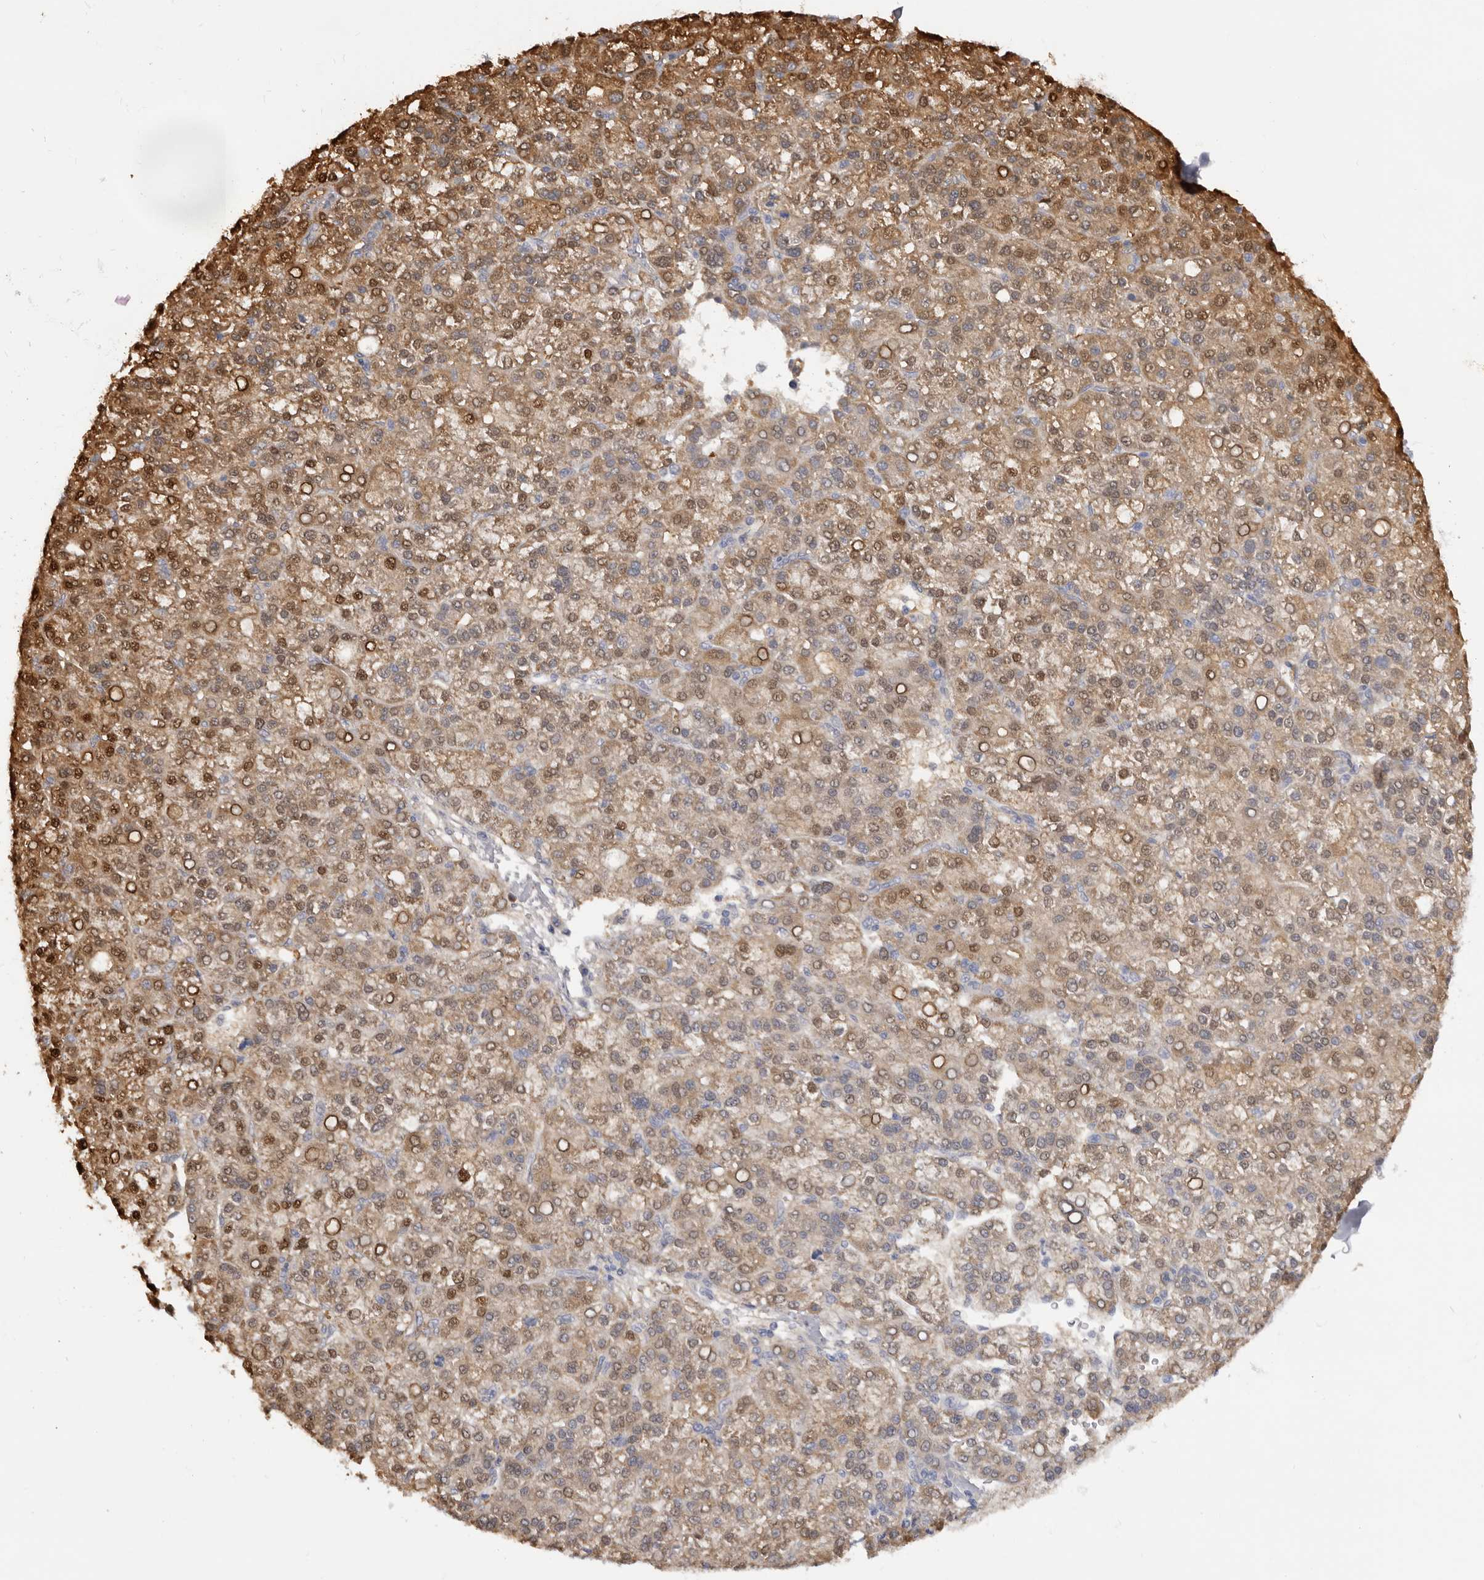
{"staining": {"intensity": "moderate", "quantity": "25%-75%", "location": "cytoplasmic/membranous,nuclear"}, "tissue": "liver cancer", "cell_type": "Tumor cells", "image_type": "cancer", "snomed": [{"axis": "morphology", "description": "Carcinoma, Hepatocellular, NOS"}, {"axis": "topography", "description": "Liver"}], "caption": "This is an image of immunohistochemistry (IHC) staining of liver hepatocellular carcinoma, which shows moderate staining in the cytoplasmic/membranous and nuclear of tumor cells.", "gene": "TNR", "patient": {"sex": "female", "age": 58}}